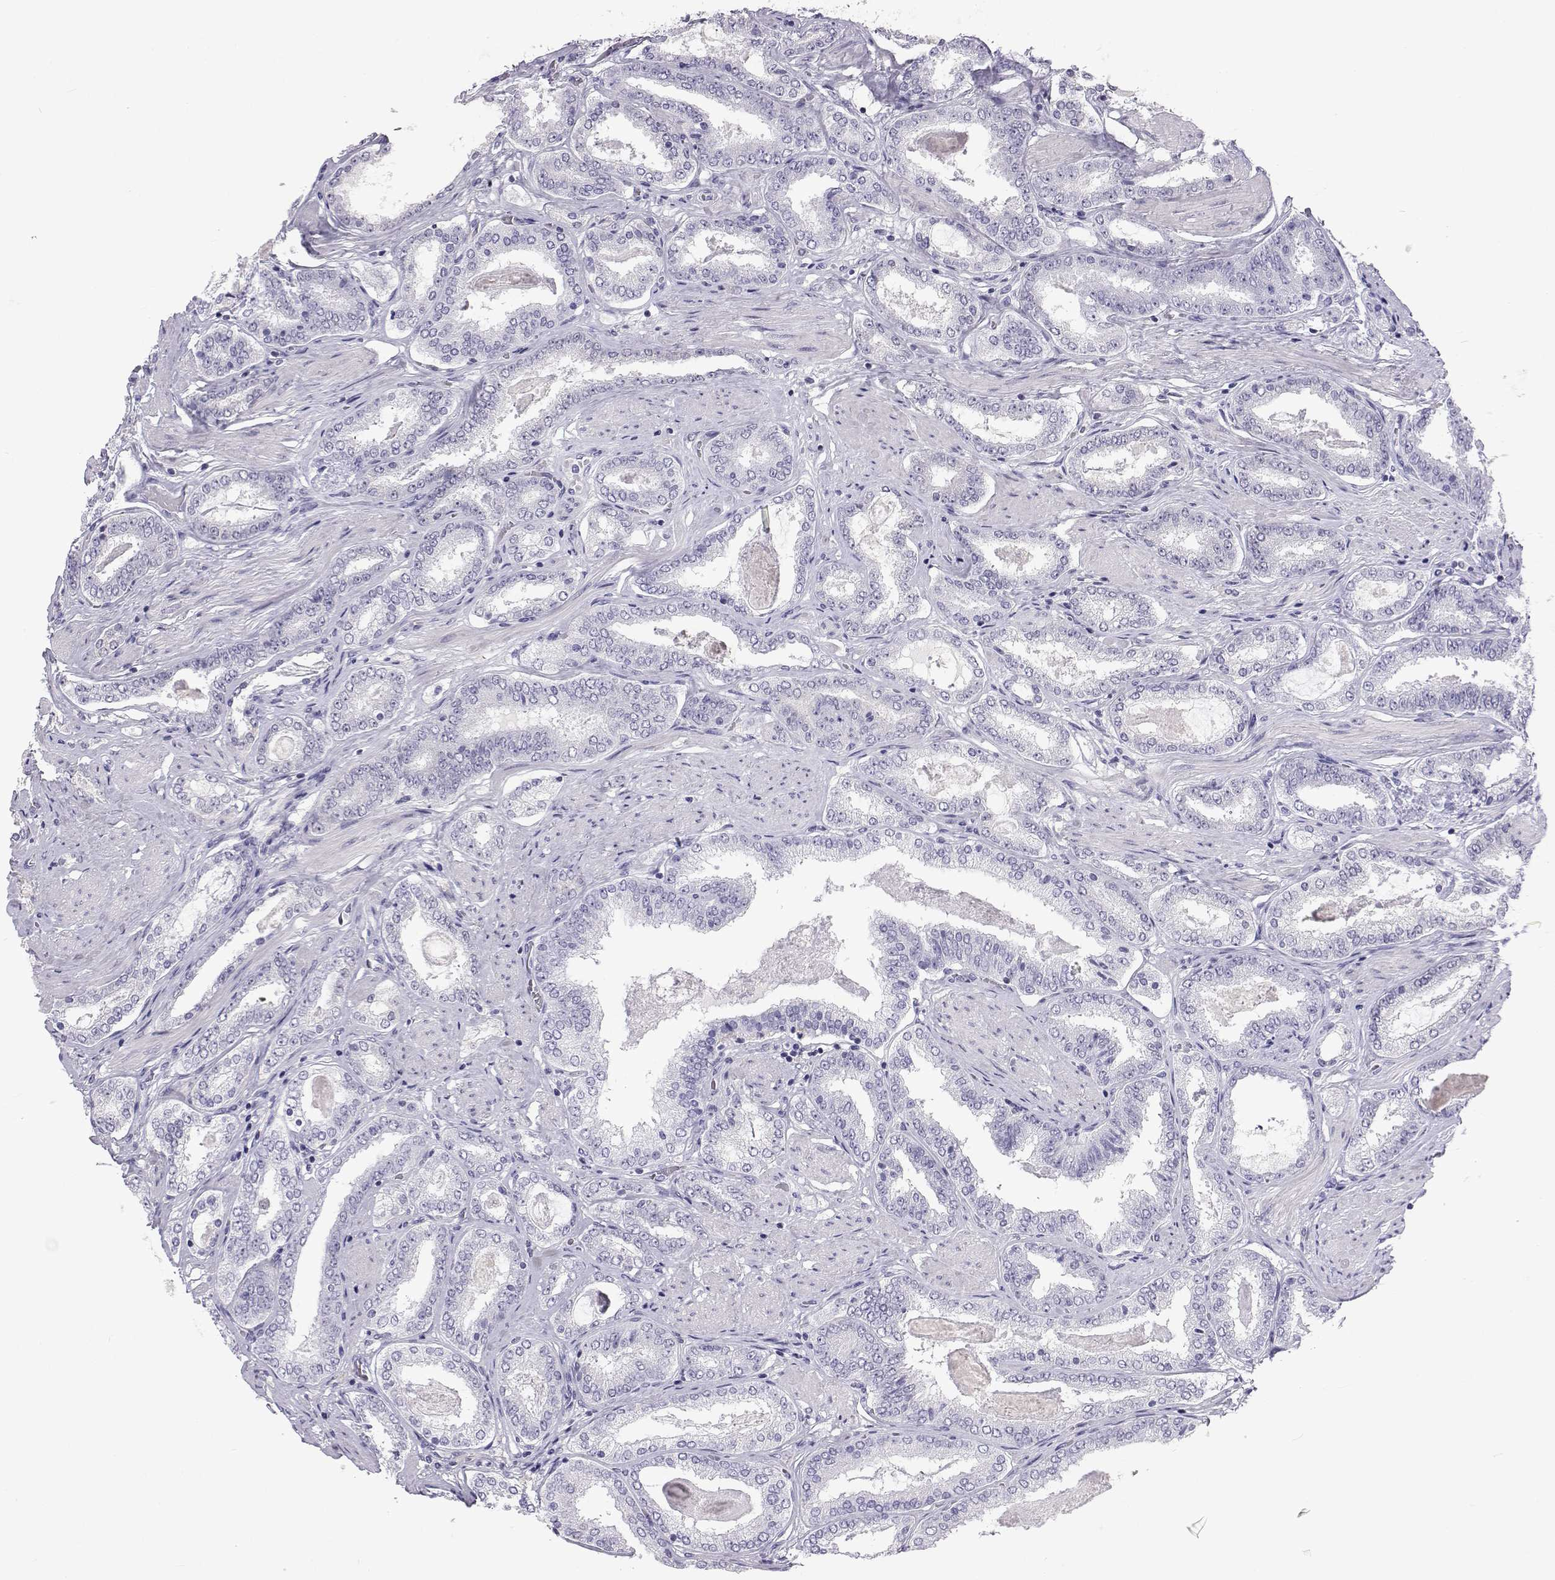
{"staining": {"intensity": "negative", "quantity": "none", "location": "none"}, "tissue": "prostate cancer", "cell_type": "Tumor cells", "image_type": "cancer", "snomed": [{"axis": "morphology", "description": "Adenocarcinoma, High grade"}, {"axis": "topography", "description": "Prostate"}], "caption": "Prostate cancer stained for a protein using IHC displays no staining tumor cells.", "gene": "GALM", "patient": {"sex": "male", "age": 63}}